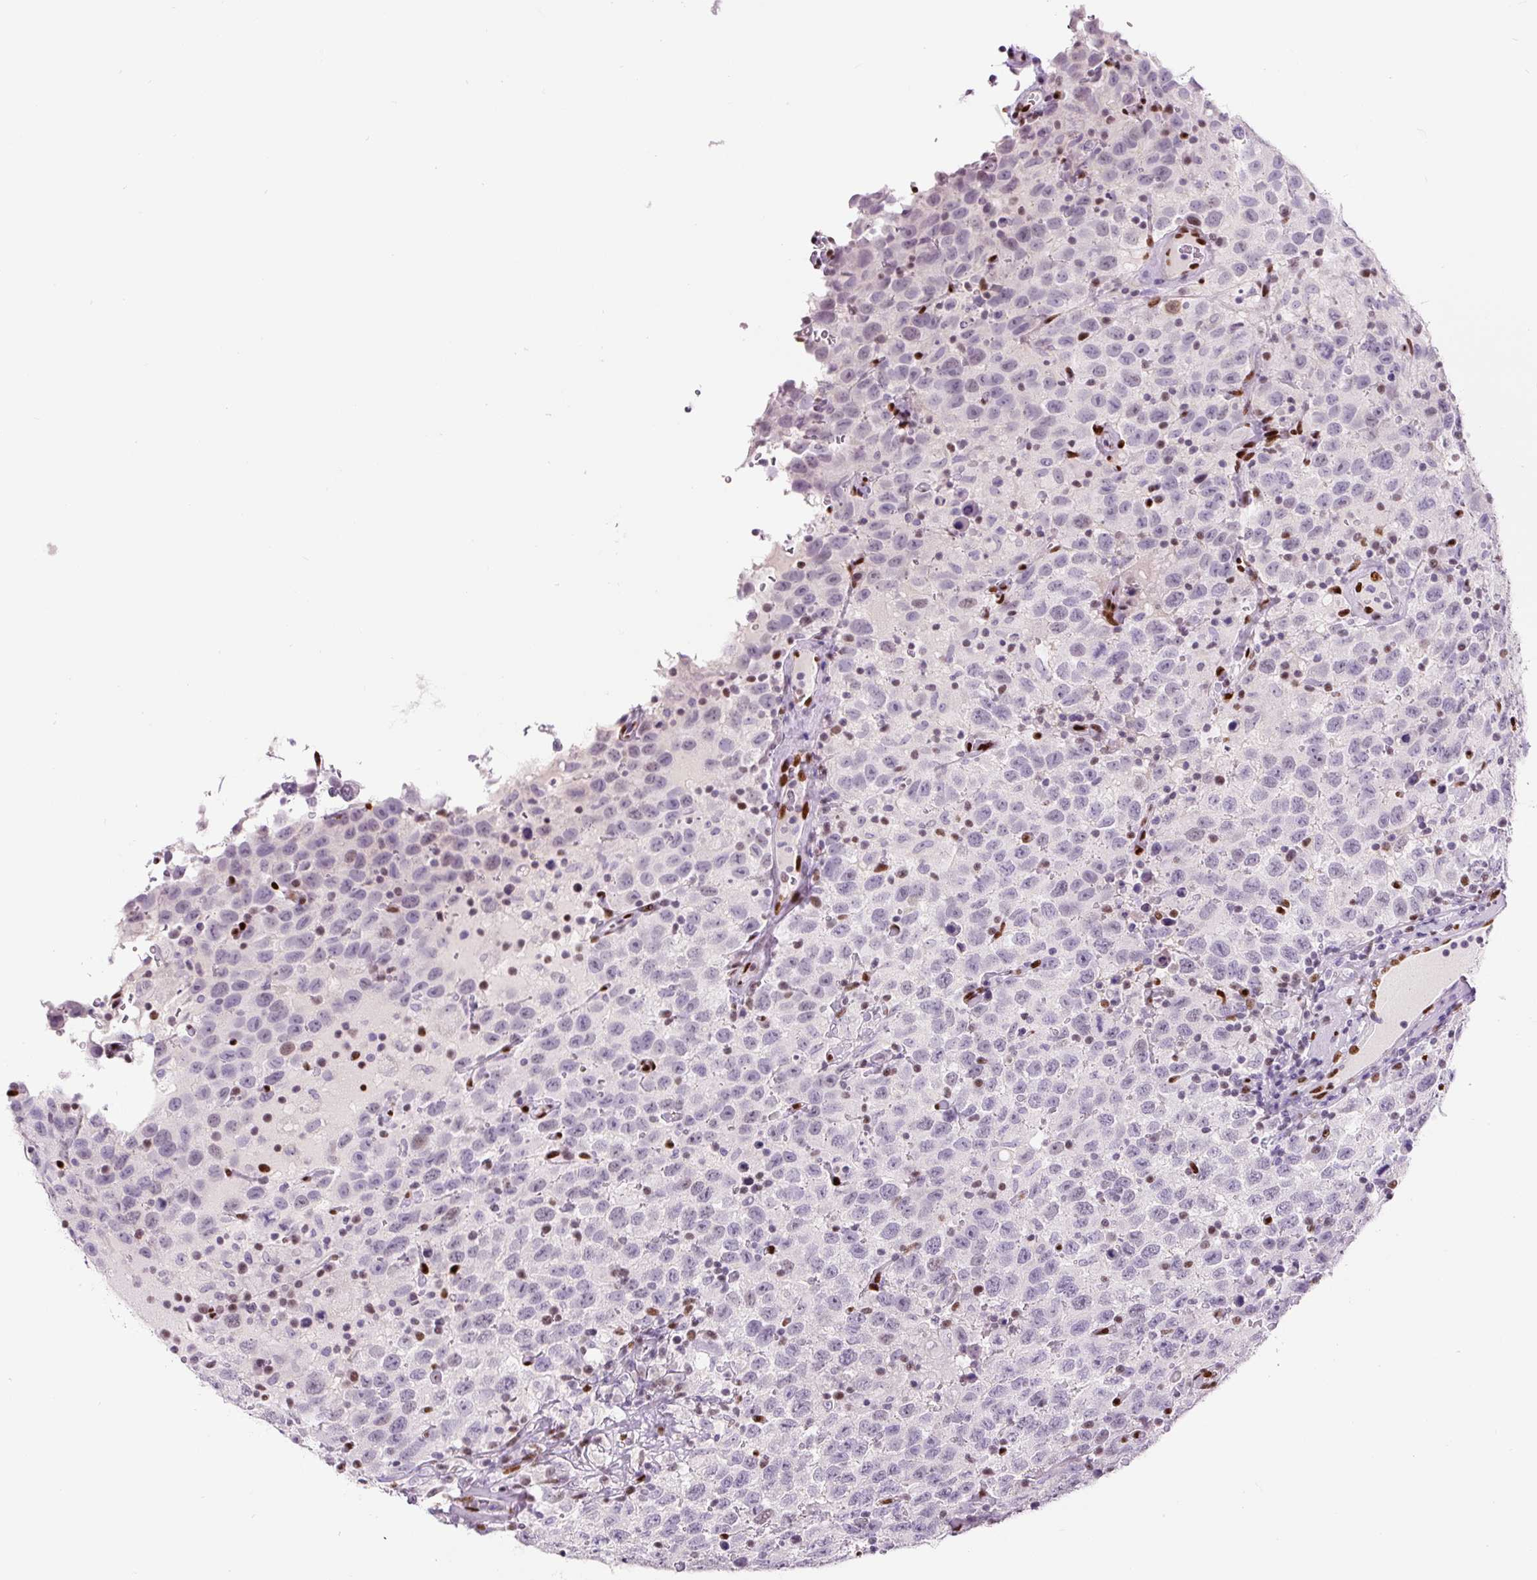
{"staining": {"intensity": "moderate", "quantity": "<25%", "location": "nuclear"}, "tissue": "testis cancer", "cell_type": "Tumor cells", "image_type": "cancer", "snomed": [{"axis": "morphology", "description": "Seminoma, NOS"}, {"axis": "topography", "description": "Testis"}], "caption": "This micrograph displays immunohistochemistry (IHC) staining of testis seminoma, with low moderate nuclear positivity in approximately <25% of tumor cells.", "gene": "ZEB1", "patient": {"sex": "male", "age": 41}}